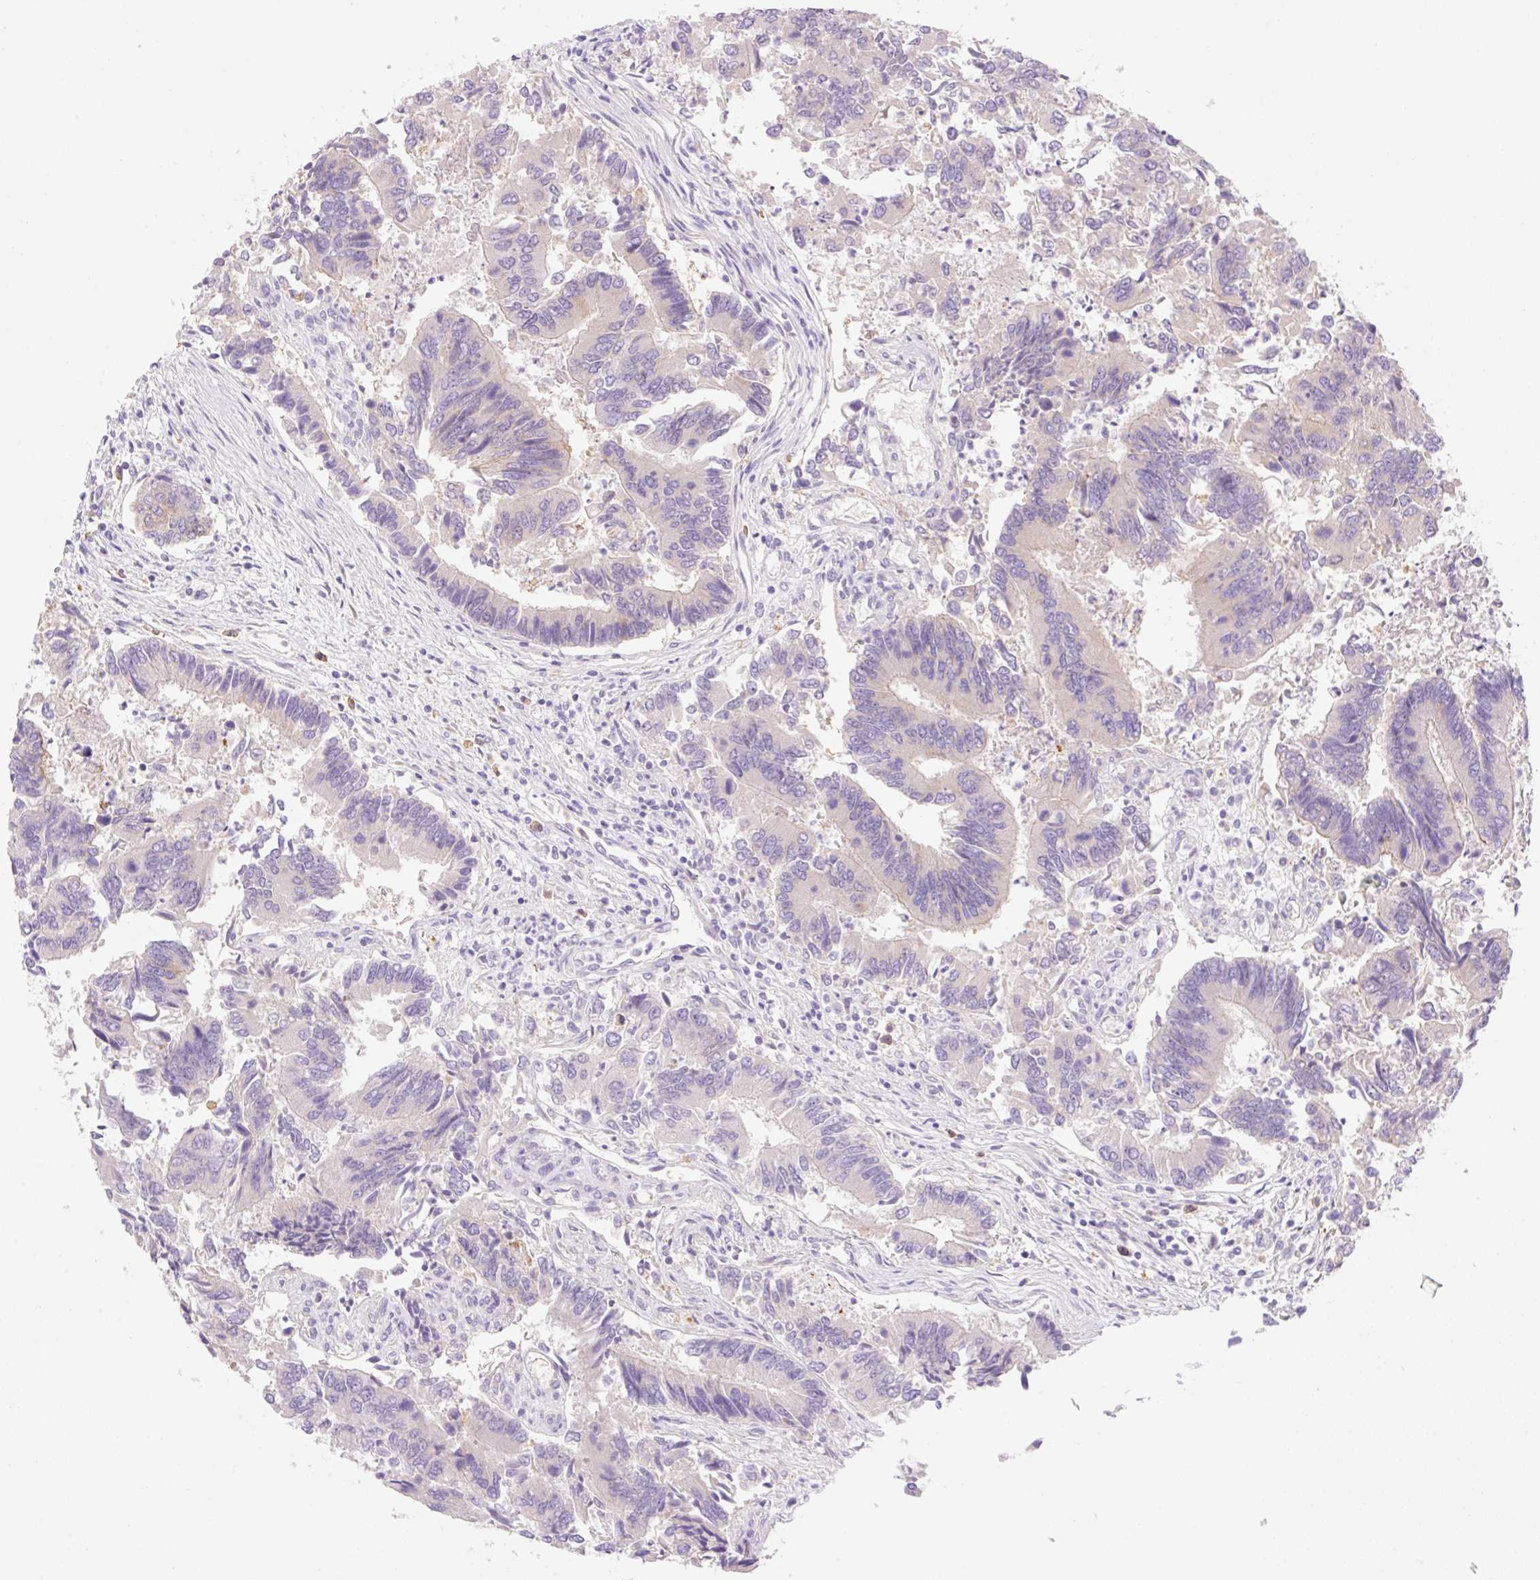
{"staining": {"intensity": "moderate", "quantity": "<25%", "location": "cytoplasmic/membranous"}, "tissue": "colorectal cancer", "cell_type": "Tumor cells", "image_type": "cancer", "snomed": [{"axis": "morphology", "description": "Adenocarcinoma, NOS"}, {"axis": "topography", "description": "Colon"}], "caption": "Colorectal cancer tissue exhibits moderate cytoplasmic/membranous staining in about <25% of tumor cells, visualized by immunohistochemistry. Using DAB (brown) and hematoxylin (blue) stains, captured at high magnification using brightfield microscopy.", "gene": "DENND5A", "patient": {"sex": "female", "age": 67}}